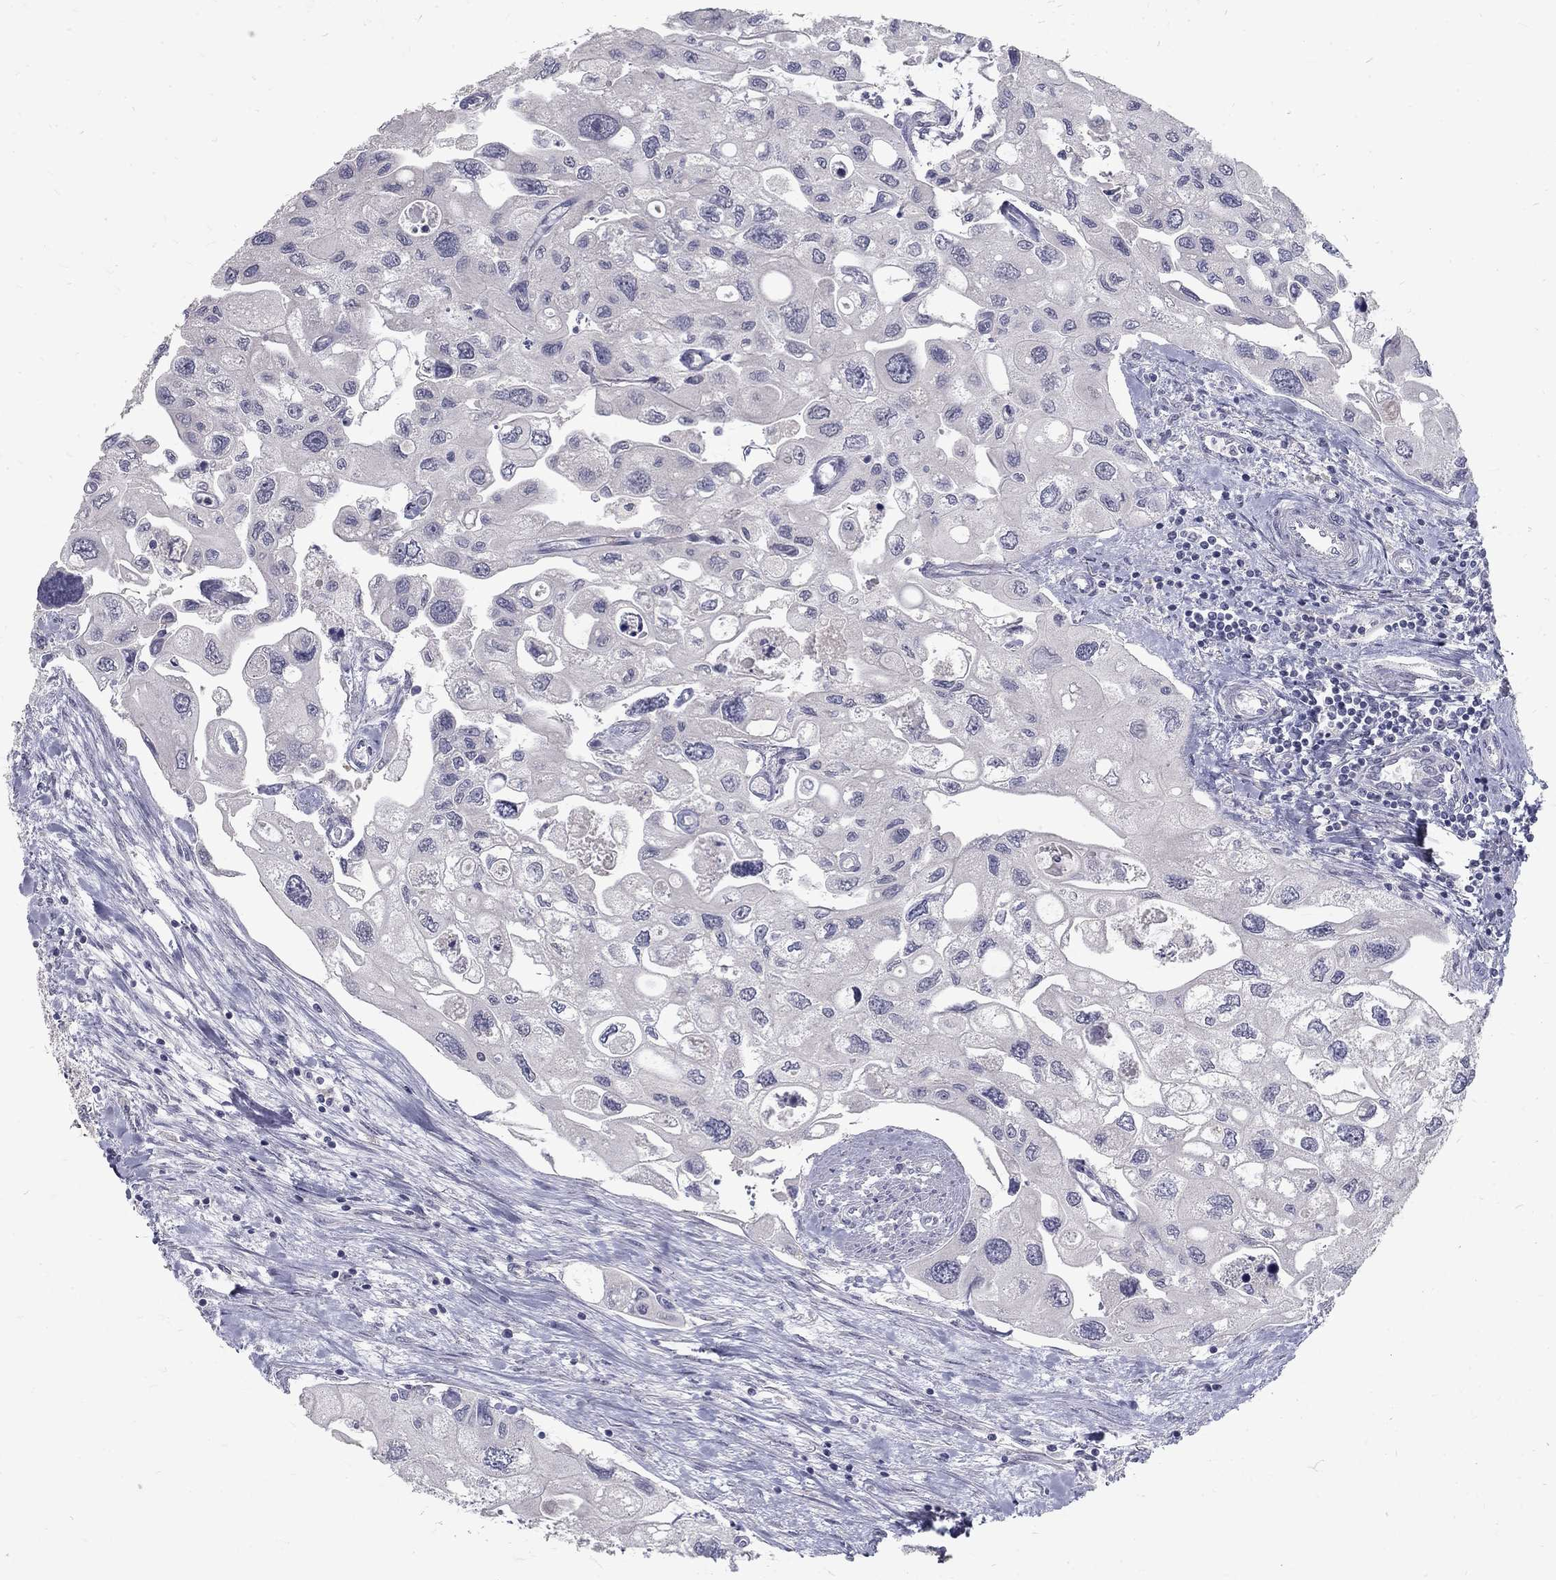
{"staining": {"intensity": "negative", "quantity": "none", "location": "none"}, "tissue": "urothelial cancer", "cell_type": "Tumor cells", "image_type": "cancer", "snomed": [{"axis": "morphology", "description": "Urothelial carcinoma, High grade"}, {"axis": "topography", "description": "Urinary bladder"}], "caption": "IHC image of human high-grade urothelial carcinoma stained for a protein (brown), which demonstrates no staining in tumor cells.", "gene": "NOS1", "patient": {"sex": "male", "age": 59}}